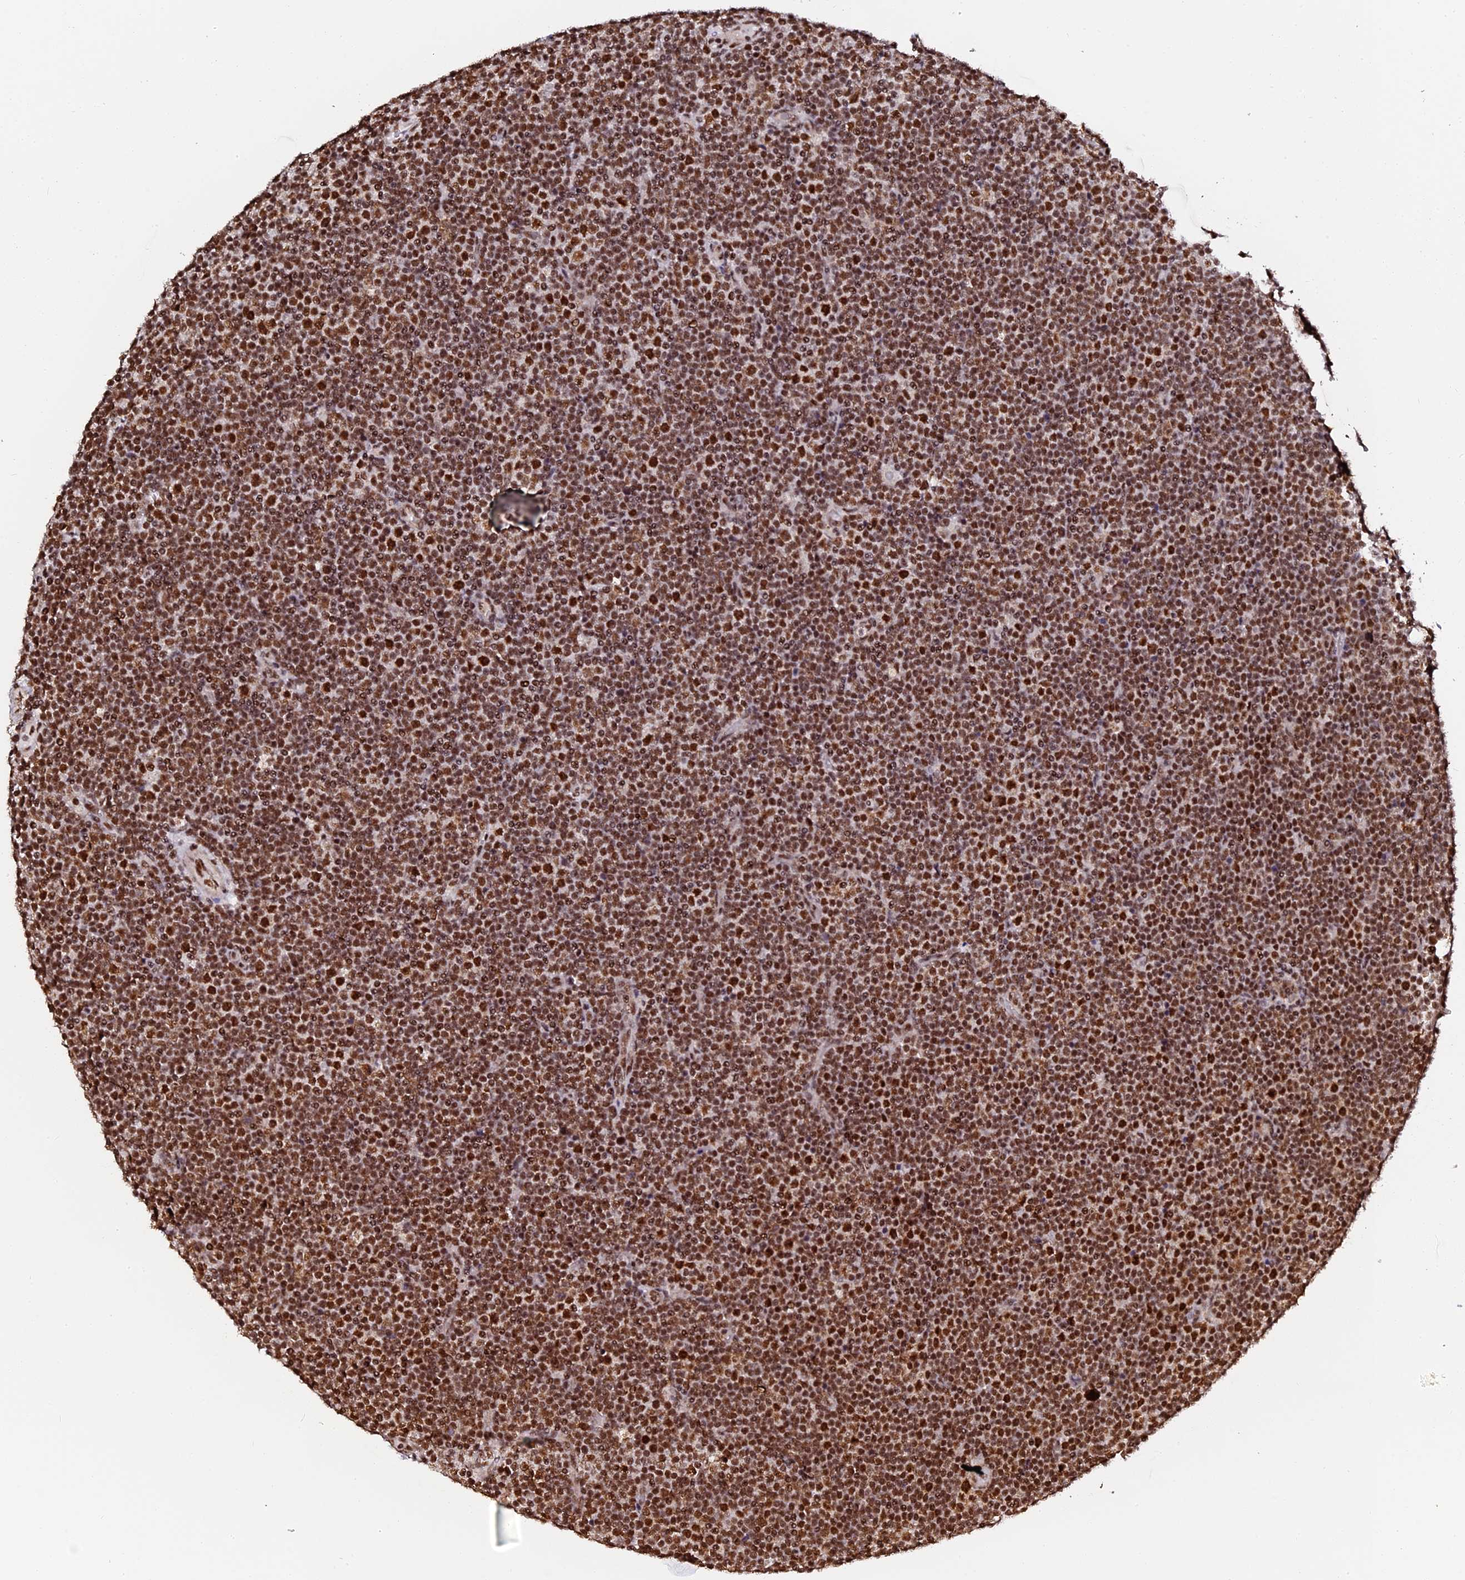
{"staining": {"intensity": "strong", "quantity": ">75%", "location": "nuclear"}, "tissue": "lymphoma", "cell_type": "Tumor cells", "image_type": "cancer", "snomed": [{"axis": "morphology", "description": "Malignant lymphoma, non-Hodgkin's type, Low grade"}, {"axis": "topography", "description": "Lymph node"}], "caption": "Protein analysis of low-grade malignant lymphoma, non-Hodgkin's type tissue demonstrates strong nuclear staining in approximately >75% of tumor cells.", "gene": "MCRS1", "patient": {"sex": "female", "age": 67}}